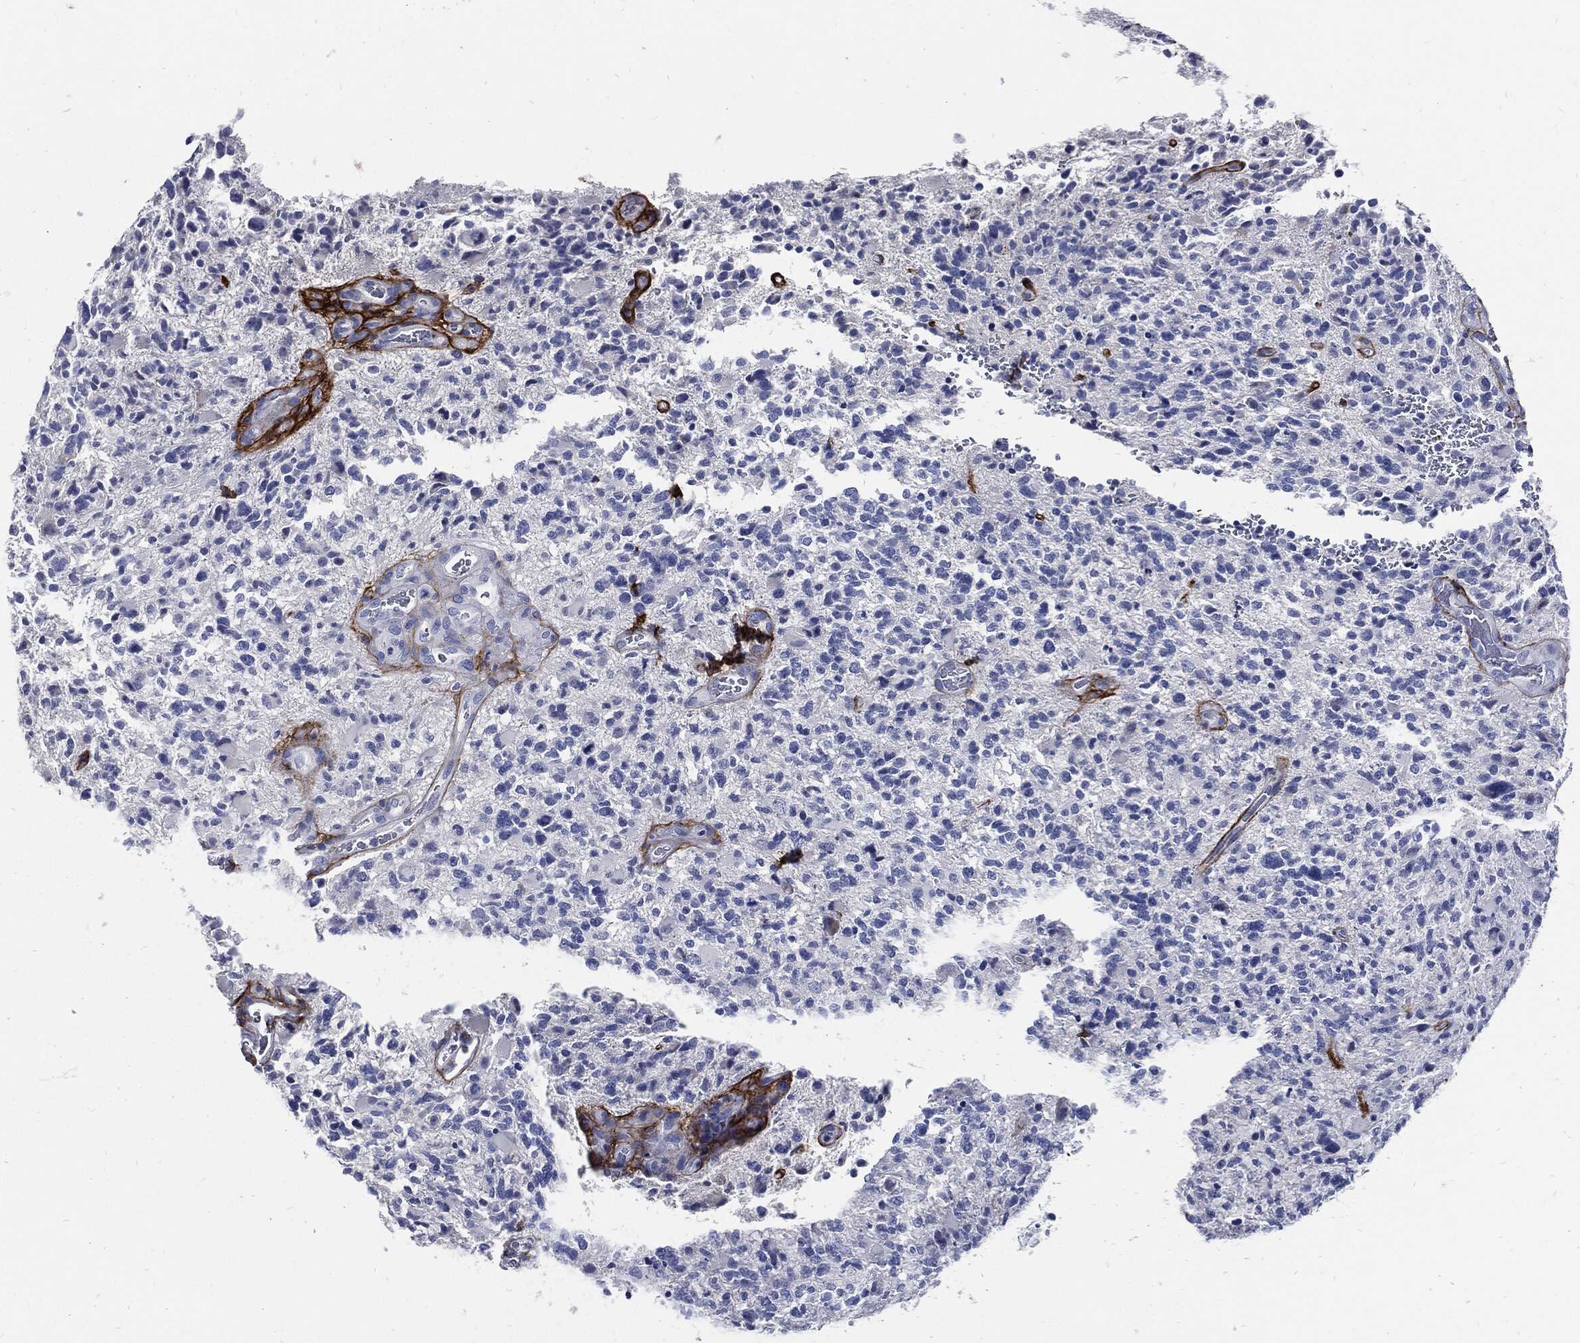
{"staining": {"intensity": "negative", "quantity": "none", "location": "none"}, "tissue": "glioma", "cell_type": "Tumor cells", "image_type": "cancer", "snomed": [{"axis": "morphology", "description": "Glioma, malignant, High grade"}, {"axis": "topography", "description": "Brain"}], "caption": "This photomicrograph is of malignant high-grade glioma stained with immunohistochemistry (IHC) to label a protein in brown with the nuclei are counter-stained blue. There is no expression in tumor cells.", "gene": "FBN1", "patient": {"sex": "female", "age": 71}}